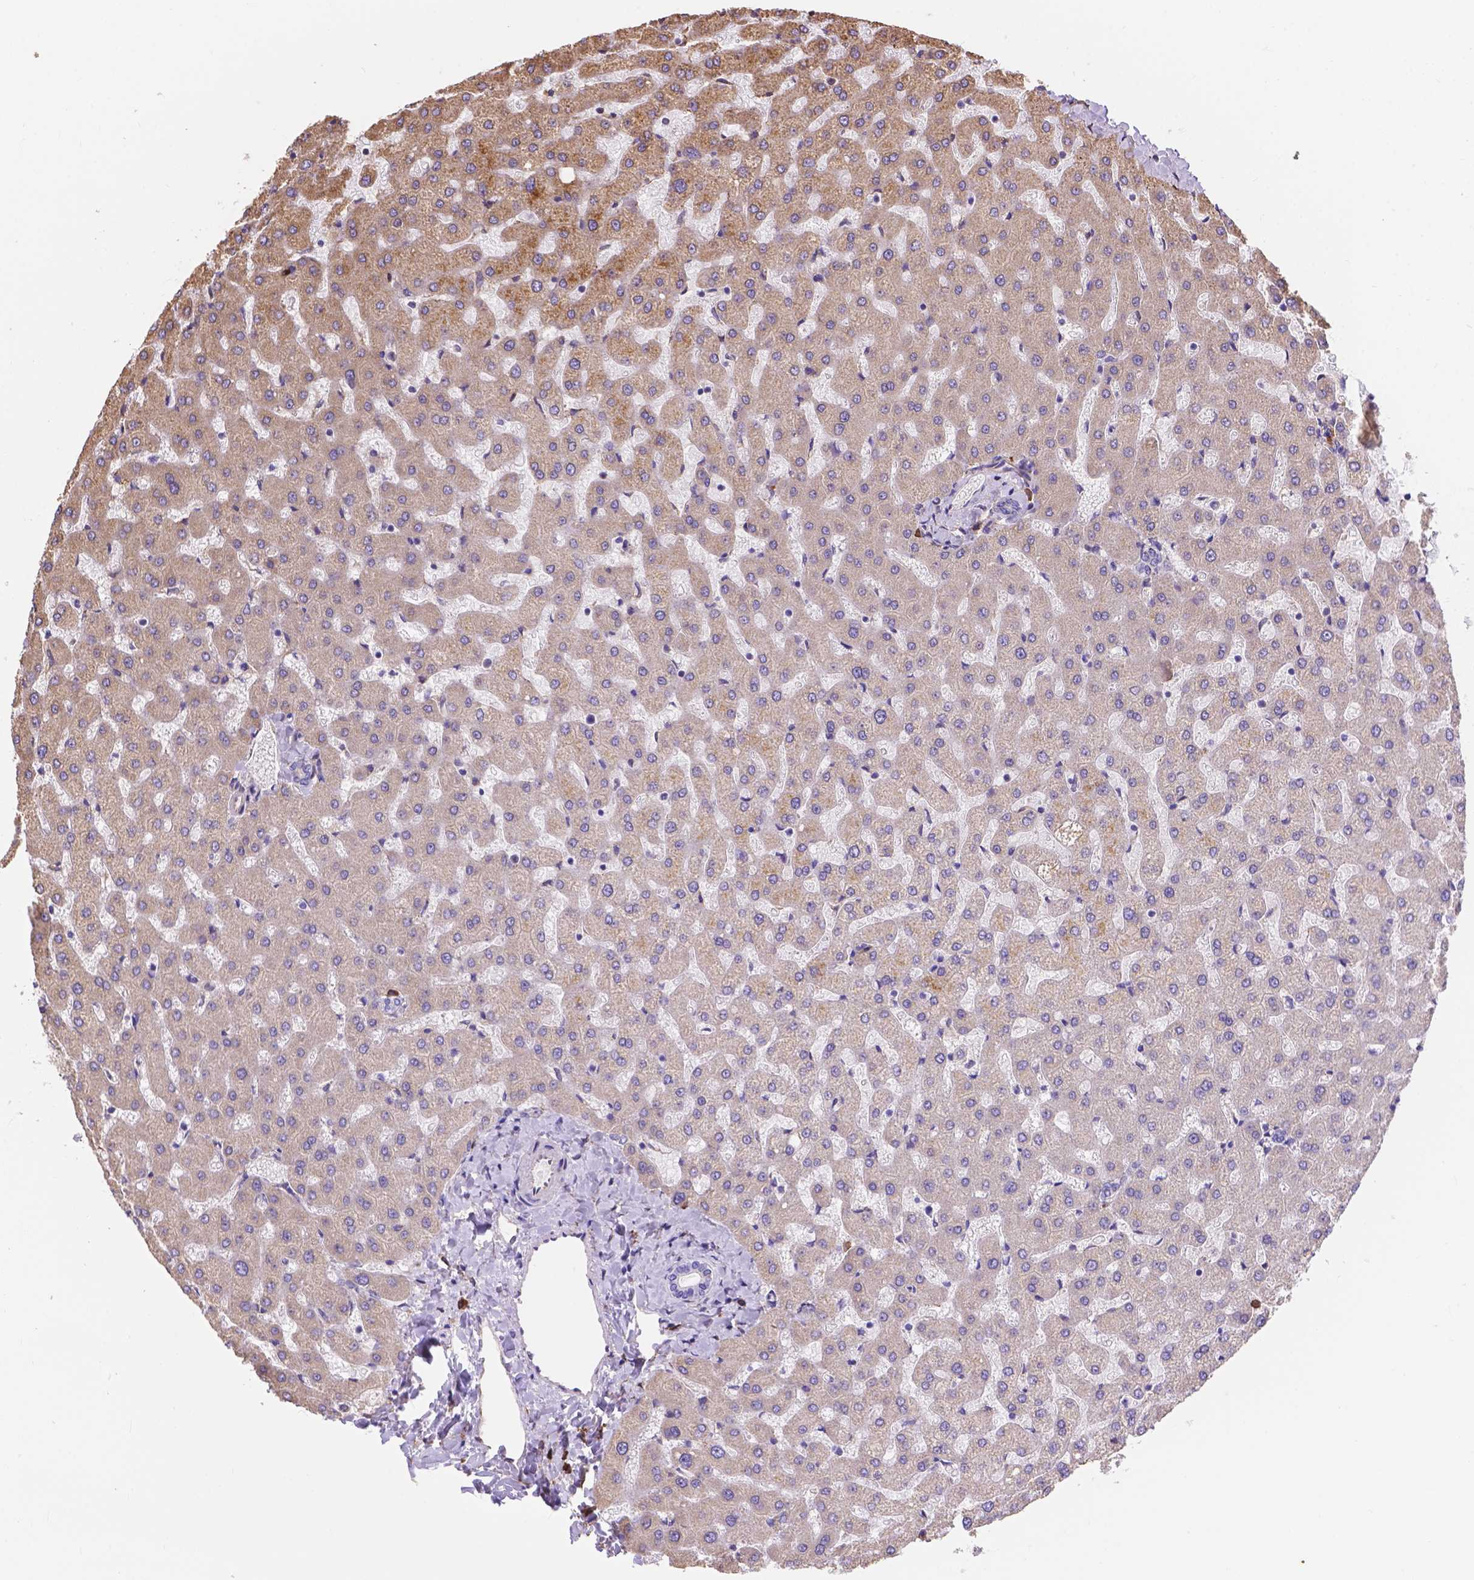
{"staining": {"intensity": "negative", "quantity": "none", "location": "none"}, "tissue": "liver", "cell_type": "Cholangiocytes", "image_type": "normal", "snomed": [{"axis": "morphology", "description": "Normal tissue, NOS"}, {"axis": "topography", "description": "Liver"}], "caption": "Immunohistochemistry photomicrograph of unremarkable liver: human liver stained with DAB shows no significant protein expression in cholangiocytes. (DAB (3,3'-diaminobenzidine) immunohistochemistry (IHC) with hematoxylin counter stain).", "gene": "IPO11", "patient": {"sex": "female", "age": 50}}